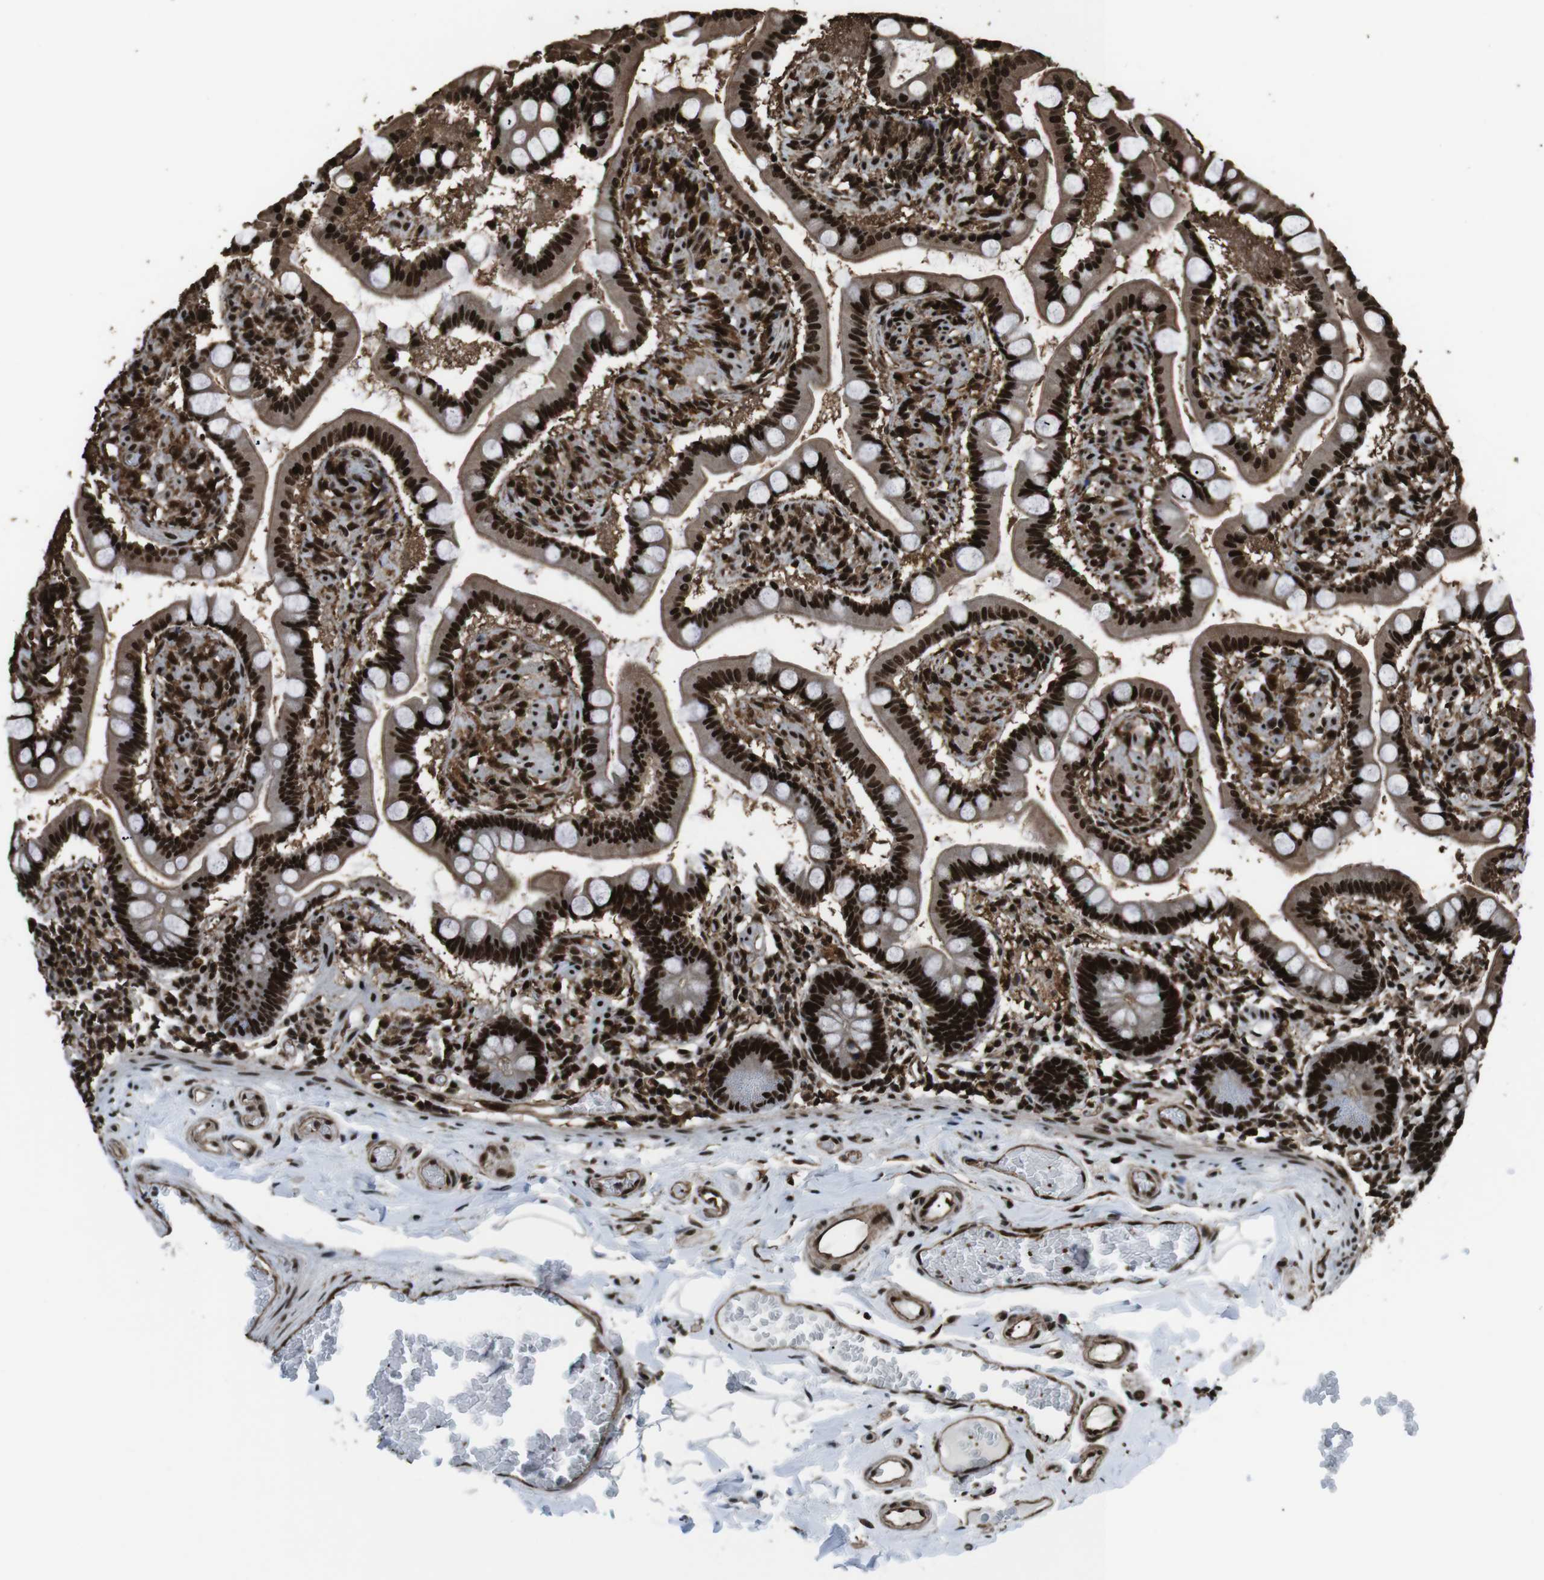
{"staining": {"intensity": "strong", "quantity": ">75%", "location": "cytoplasmic/membranous,nuclear"}, "tissue": "small intestine", "cell_type": "Glandular cells", "image_type": "normal", "snomed": [{"axis": "morphology", "description": "Normal tissue, NOS"}, {"axis": "topography", "description": "Small intestine"}], "caption": "IHC histopathology image of unremarkable human small intestine stained for a protein (brown), which displays high levels of strong cytoplasmic/membranous,nuclear positivity in about >75% of glandular cells.", "gene": "HNRNPU", "patient": {"sex": "male", "age": 41}}